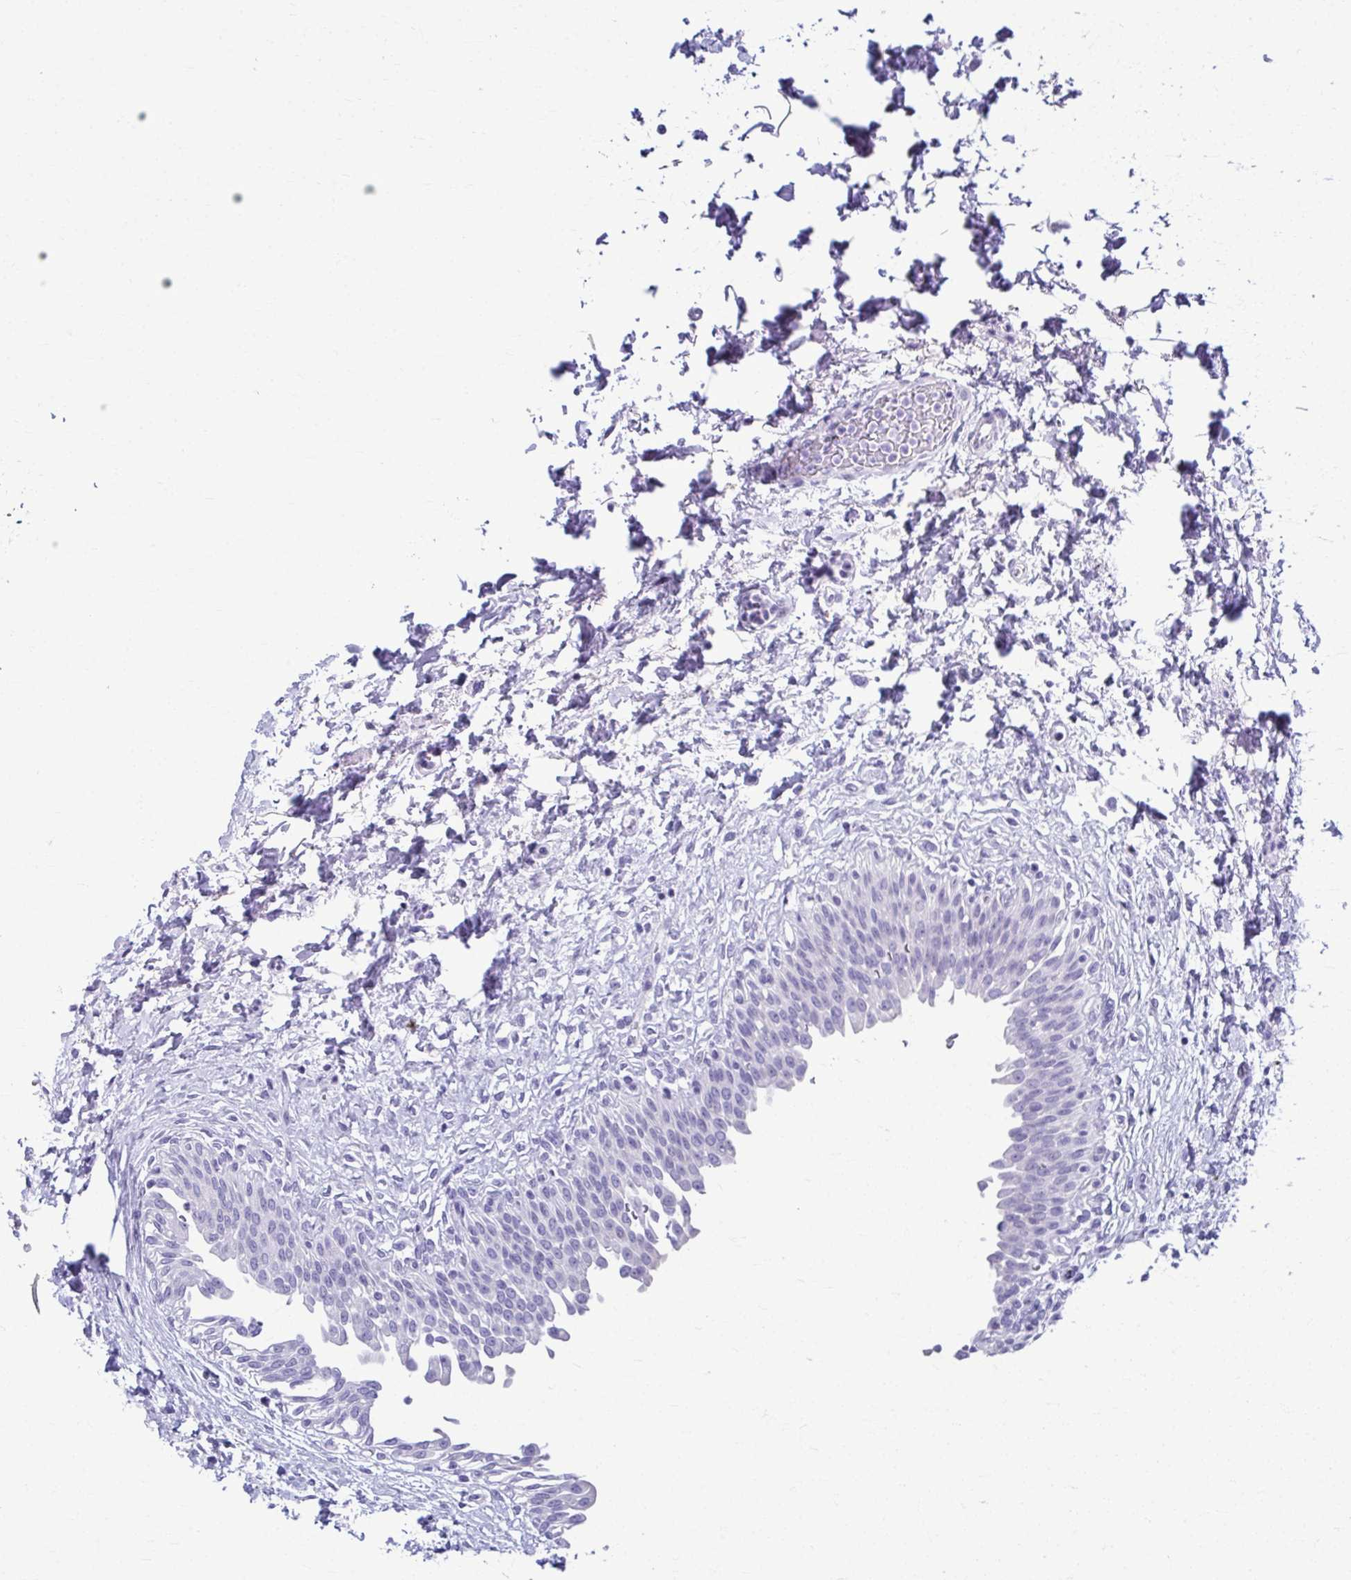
{"staining": {"intensity": "negative", "quantity": "none", "location": "none"}, "tissue": "urinary bladder", "cell_type": "Urothelial cells", "image_type": "normal", "snomed": [{"axis": "morphology", "description": "Normal tissue, NOS"}, {"axis": "topography", "description": "Urinary bladder"}], "caption": "This is an immunohistochemistry (IHC) photomicrograph of unremarkable human urinary bladder. There is no positivity in urothelial cells.", "gene": "SERPINI1", "patient": {"sex": "male", "age": 37}}